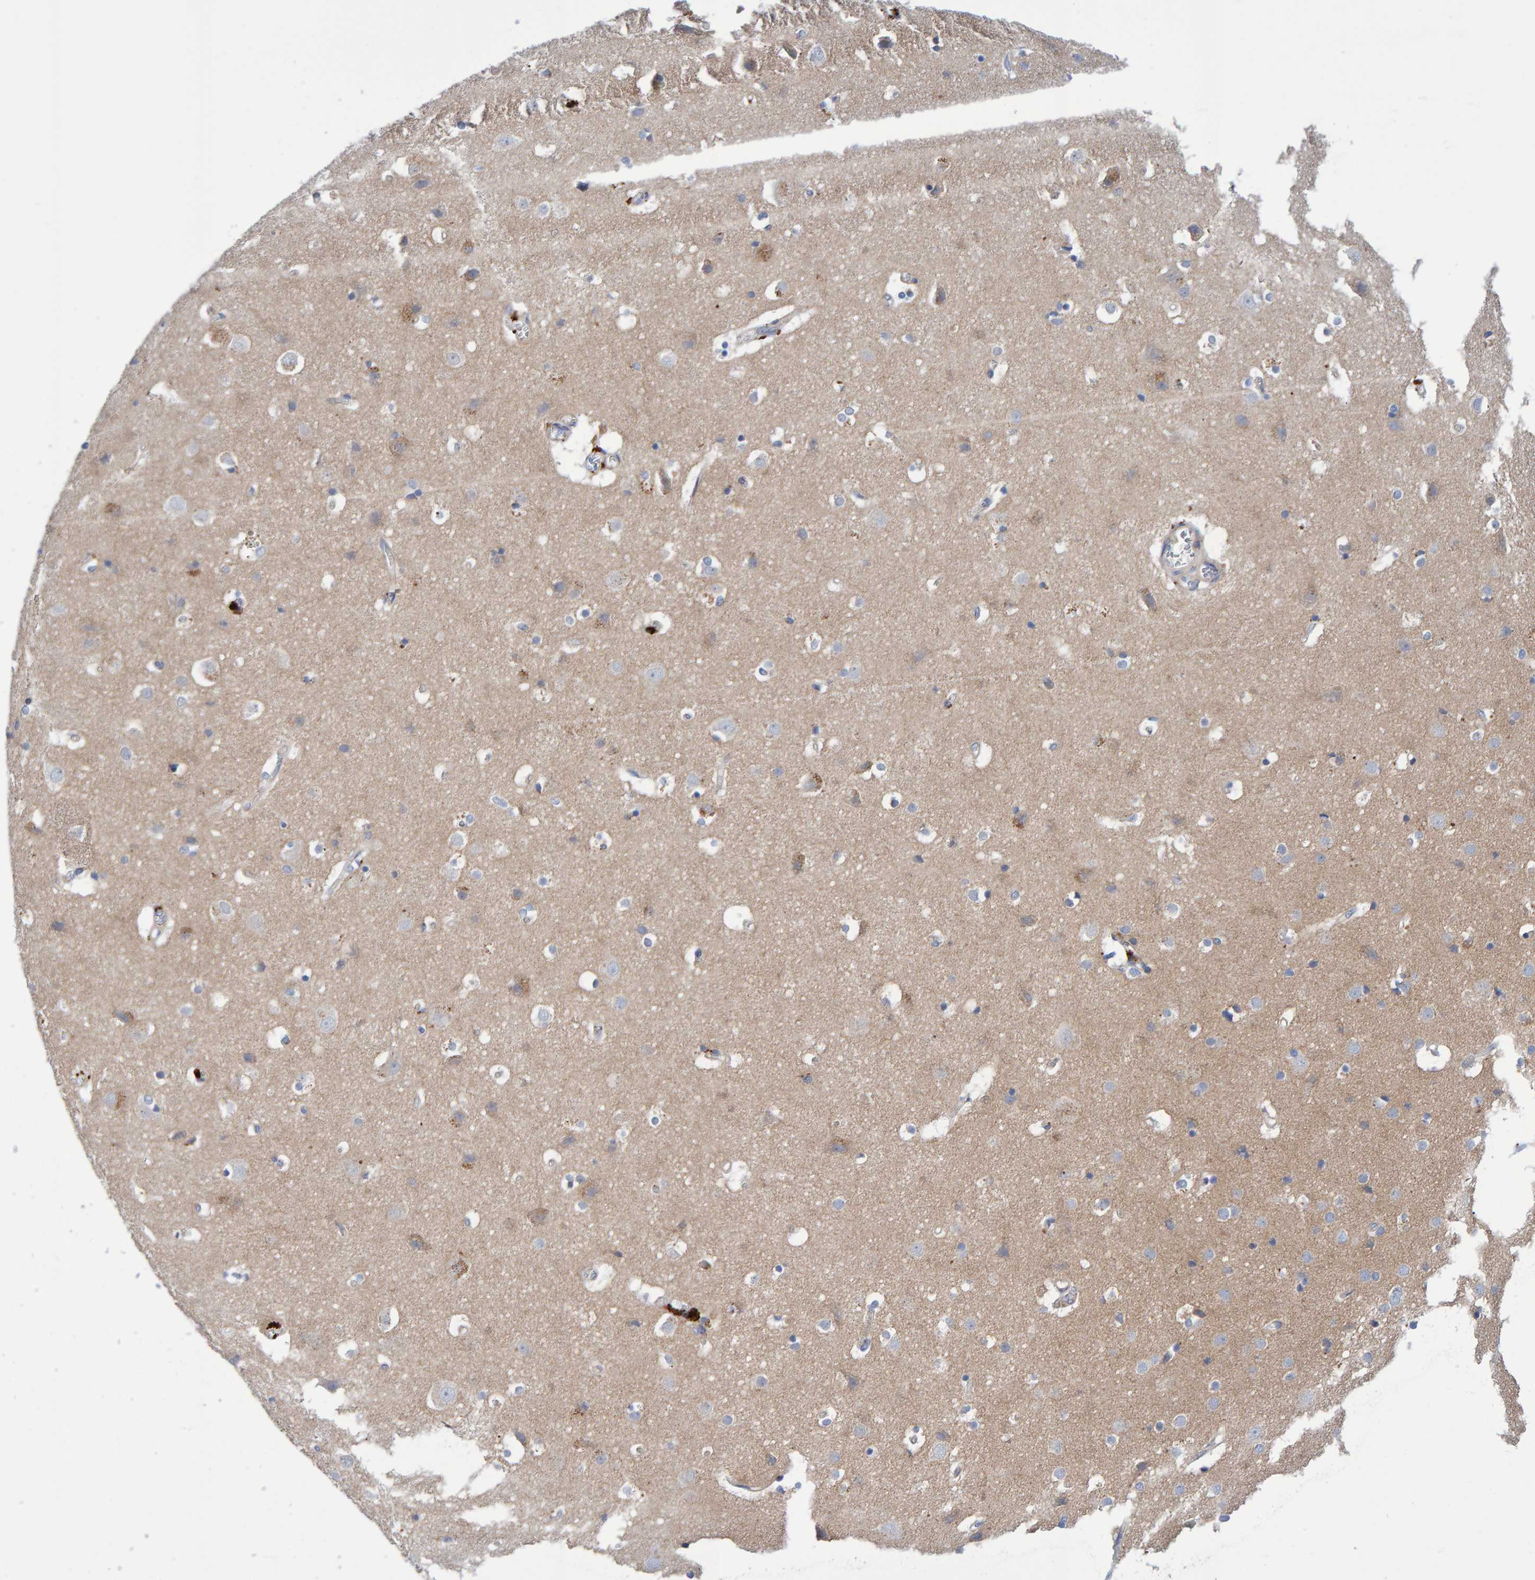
{"staining": {"intensity": "negative", "quantity": "none", "location": "none"}, "tissue": "cerebral cortex", "cell_type": "Endothelial cells", "image_type": "normal", "snomed": [{"axis": "morphology", "description": "Normal tissue, NOS"}, {"axis": "topography", "description": "Cerebral cortex"}], "caption": "DAB immunohistochemical staining of normal human cerebral cortex demonstrates no significant staining in endothelial cells. The staining was performed using DAB (3,3'-diaminobenzidine) to visualize the protein expression in brown, while the nuclei were stained in blue with hematoxylin (Magnification: 20x).", "gene": "EFR3A", "patient": {"sex": "male", "age": 54}}